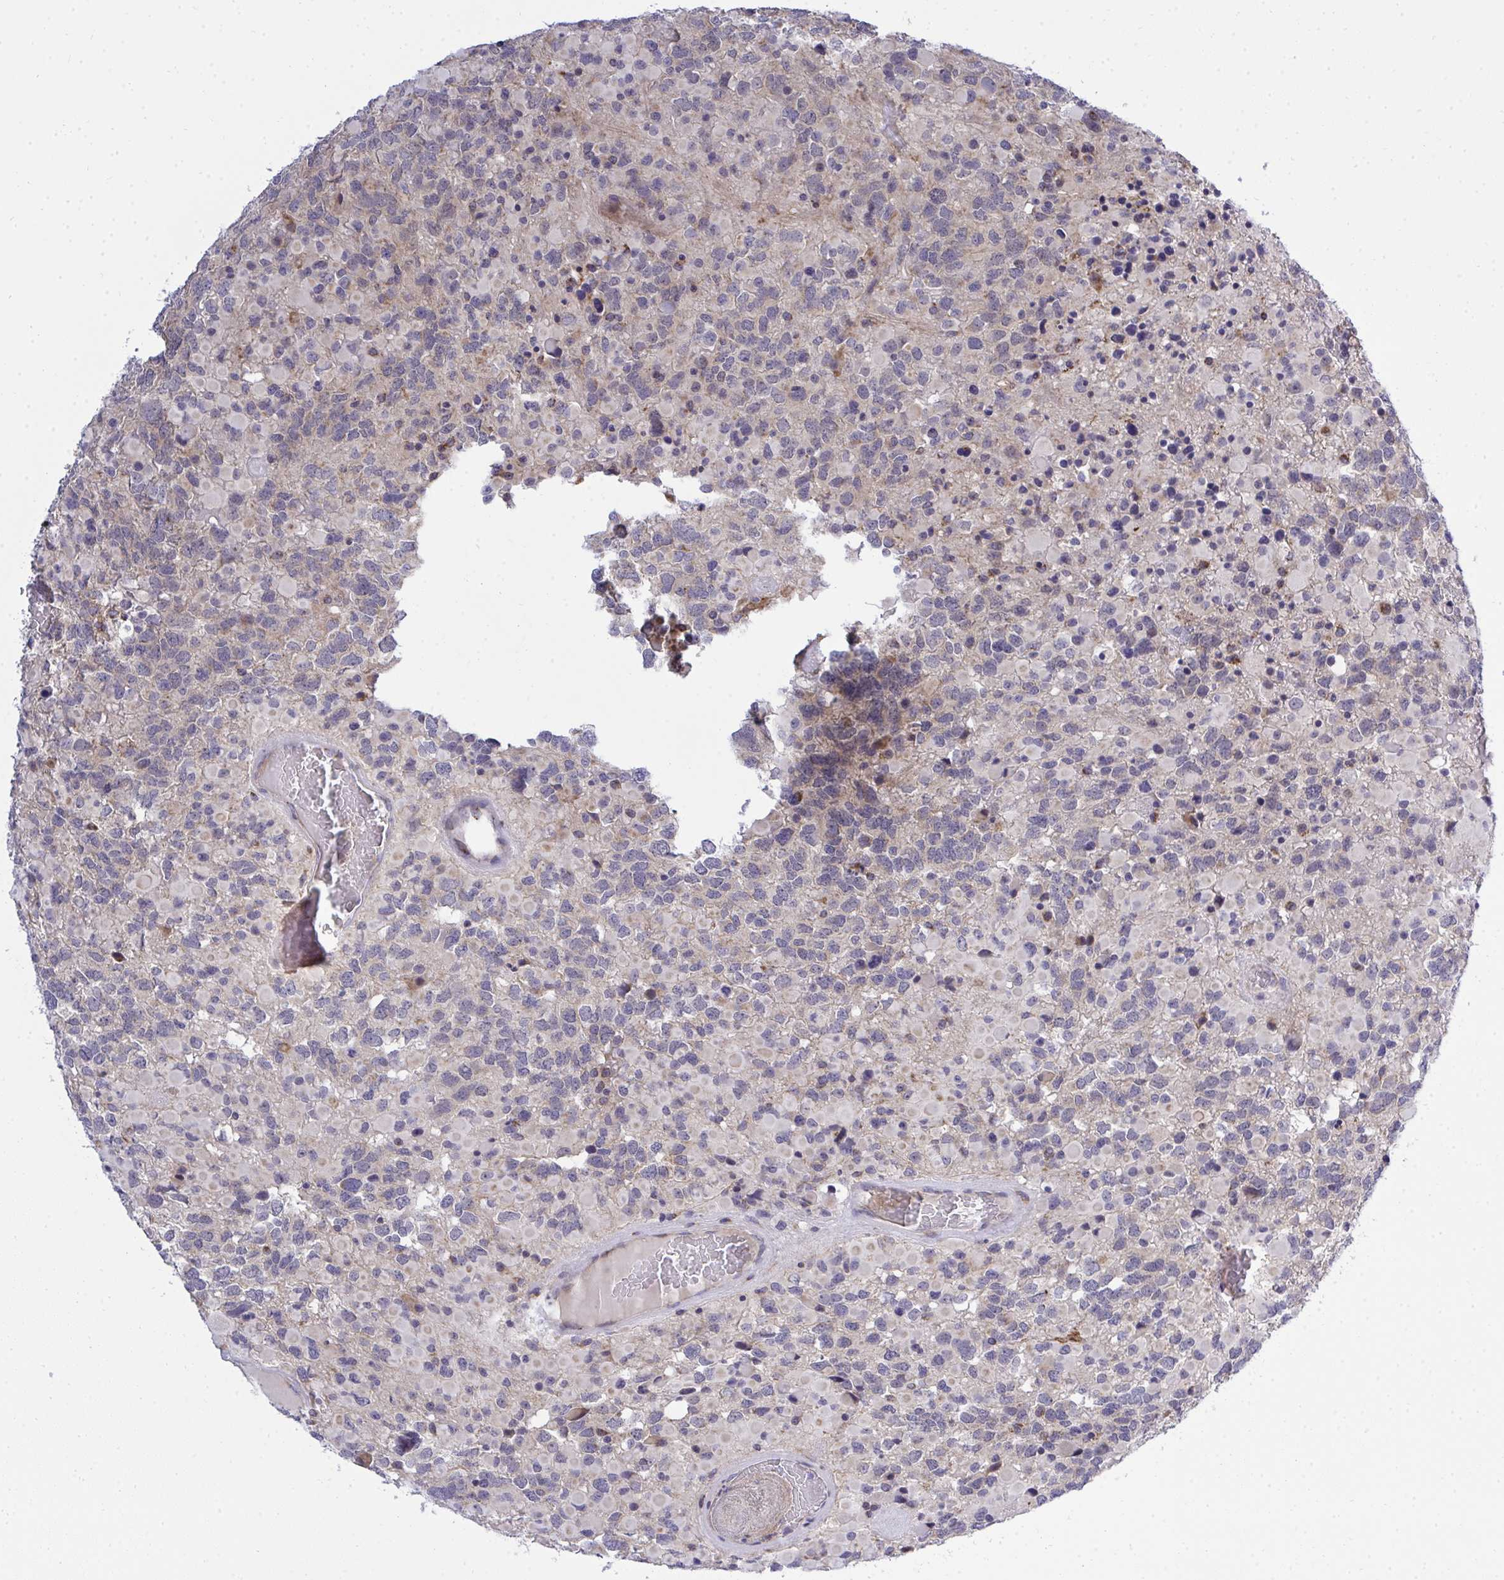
{"staining": {"intensity": "weak", "quantity": "<25%", "location": "cytoplasmic/membranous"}, "tissue": "glioma", "cell_type": "Tumor cells", "image_type": "cancer", "snomed": [{"axis": "morphology", "description": "Glioma, malignant, High grade"}, {"axis": "topography", "description": "Brain"}], "caption": "Photomicrograph shows no significant protein expression in tumor cells of glioma. (DAB (3,3'-diaminobenzidine) immunohistochemistry (IHC) visualized using brightfield microscopy, high magnification).", "gene": "XAF1", "patient": {"sex": "female", "age": 40}}